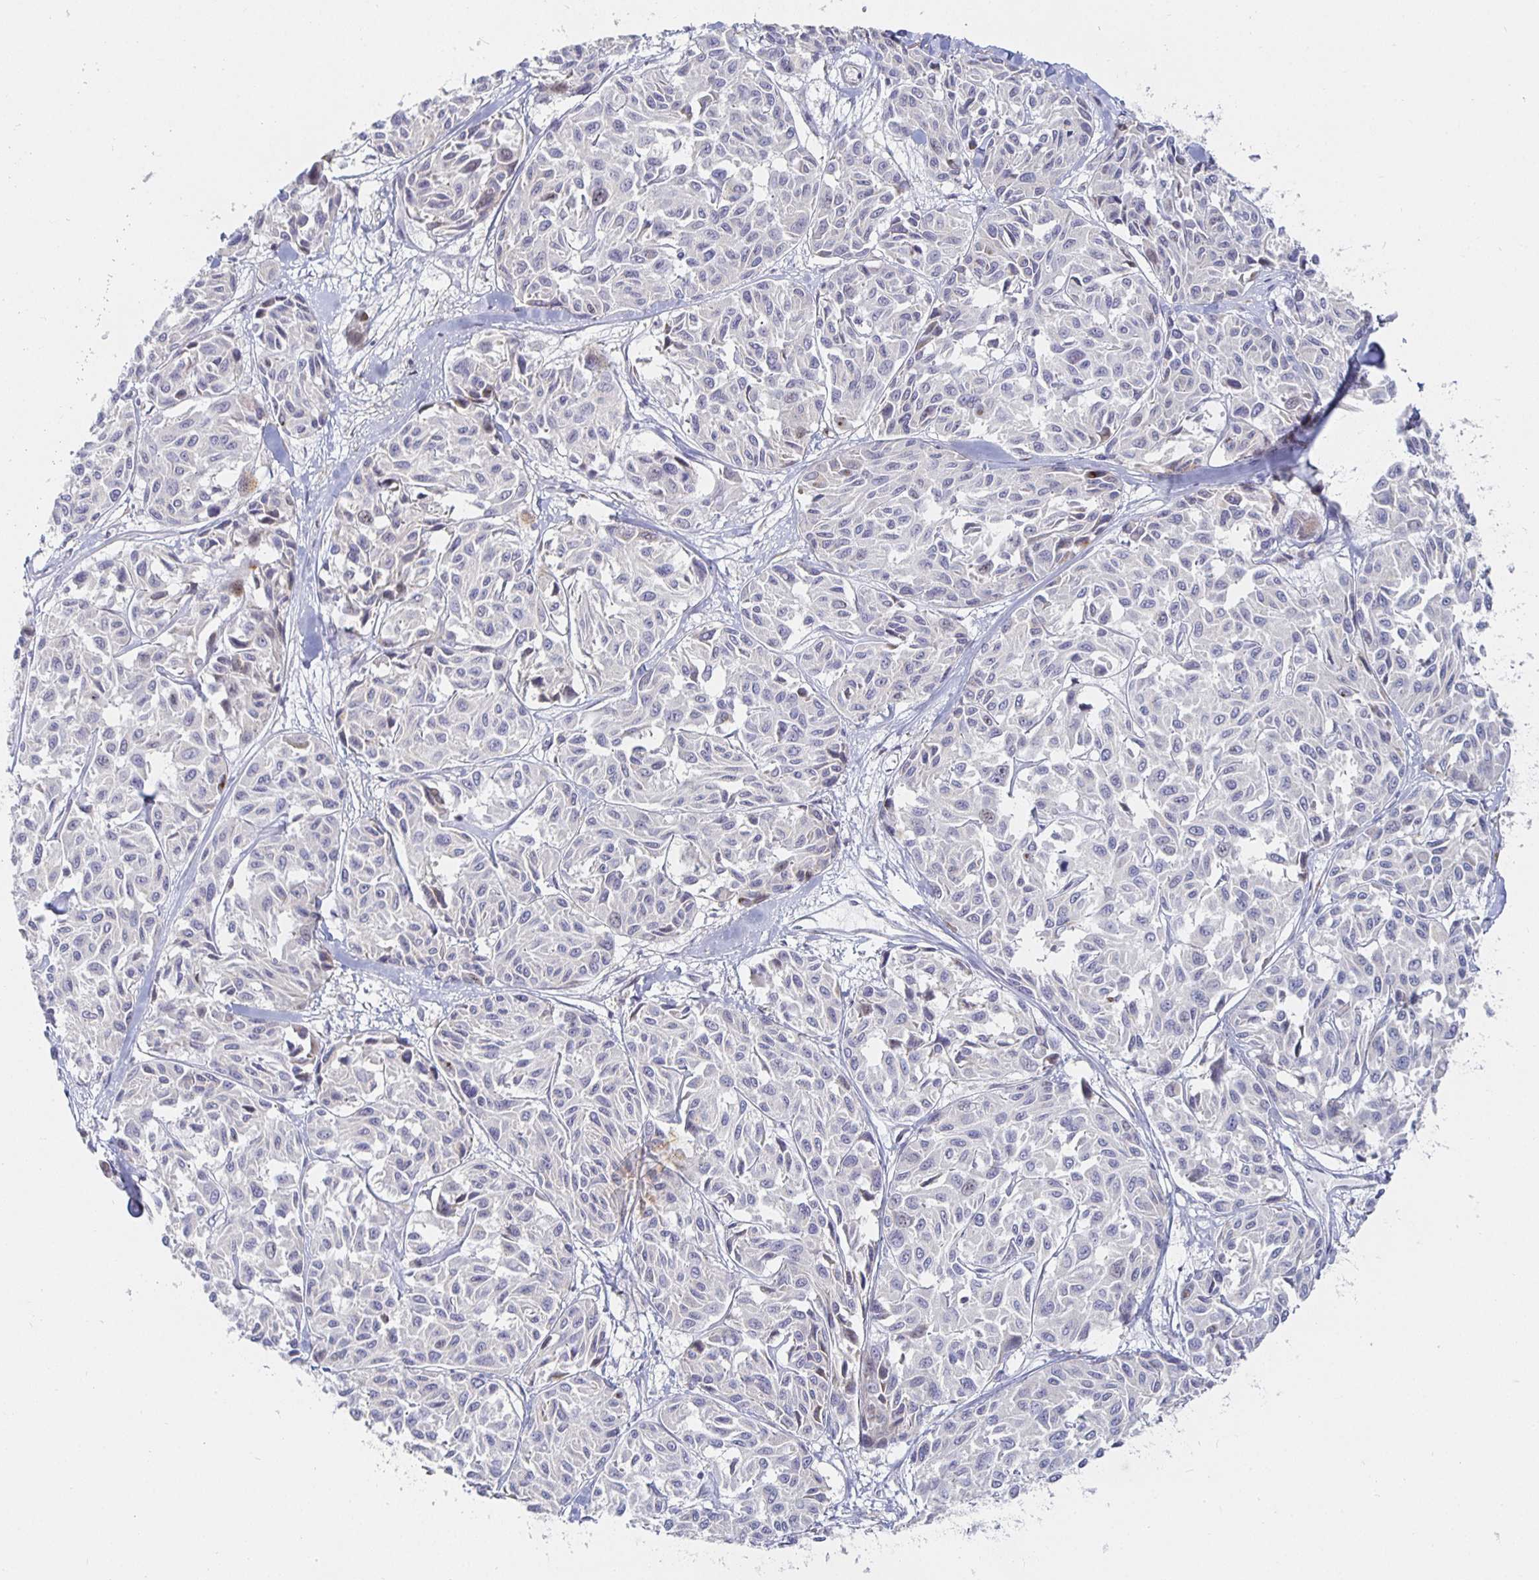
{"staining": {"intensity": "moderate", "quantity": "<25%", "location": "cytoplasmic/membranous"}, "tissue": "melanoma", "cell_type": "Tumor cells", "image_type": "cancer", "snomed": [{"axis": "morphology", "description": "Malignant melanoma, NOS"}, {"axis": "topography", "description": "Skin"}], "caption": "Tumor cells demonstrate low levels of moderate cytoplasmic/membranous positivity in about <25% of cells in human malignant melanoma.", "gene": "S100G", "patient": {"sex": "female", "age": 66}}